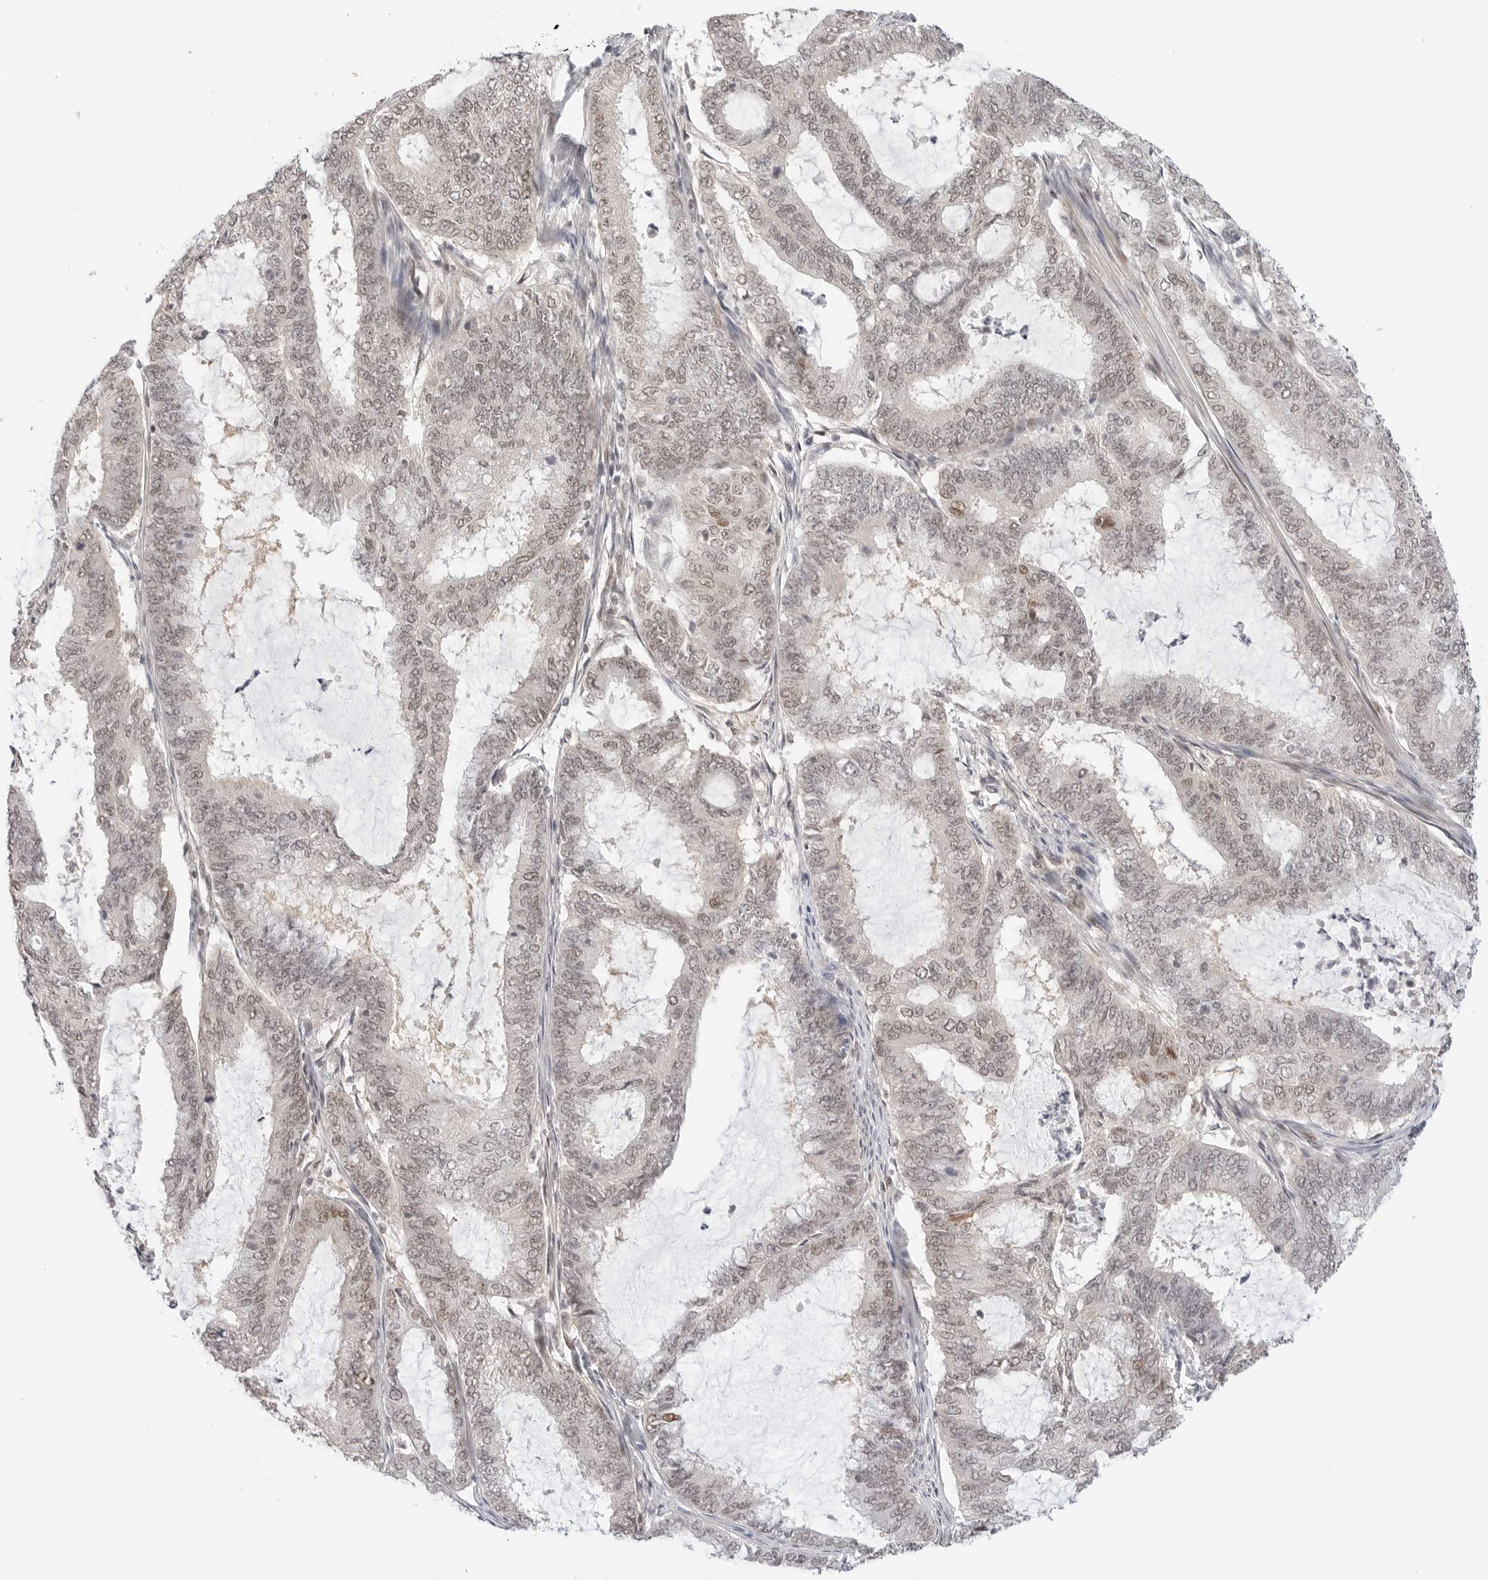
{"staining": {"intensity": "weak", "quantity": "25%-75%", "location": "nuclear"}, "tissue": "endometrial cancer", "cell_type": "Tumor cells", "image_type": "cancer", "snomed": [{"axis": "morphology", "description": "Adenocarcinoma, NOS"}, {"axis": "topography", "description": "Endometrium"}], "caption": "A brown stain labels weak nuclear positivity of a protein in adenocarcinoma (endometrial) tumor cells.", "gene": "TSEN2", "patient": {"sex": "female", "age": 51}}